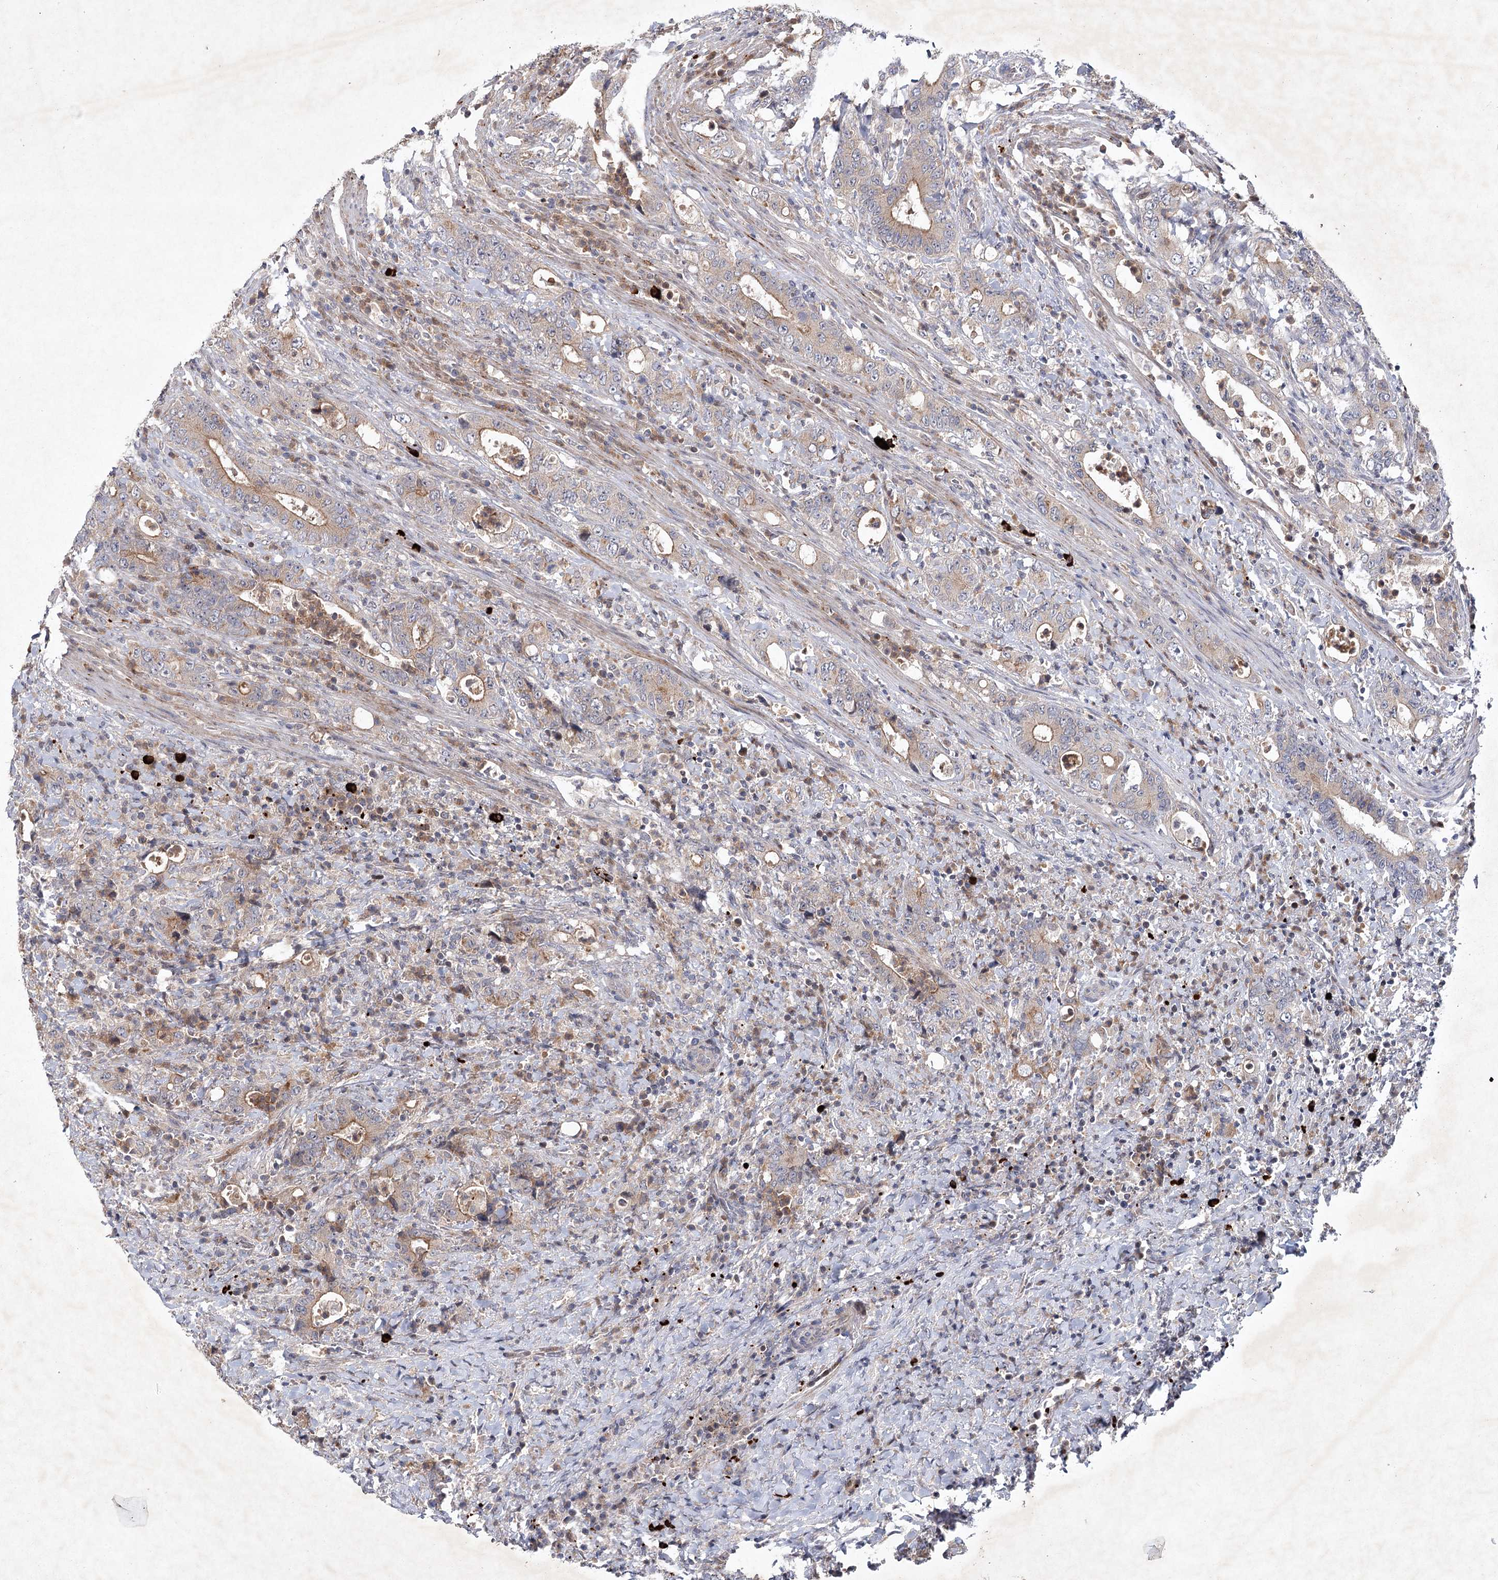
{"staining": {"intensity": "moderate", "quantity": "25%-75%", "location": "cytoplasmic/membranous"}, "tissue": "colorectal cancer", "cell_type": "Tumor cells", "image_type": "cancer", "snomed": [{"axis": "morphology", "description": "Adenocarcinoma, NOS"}, {"axis": "topography", "description": "Colon"}], "caption": "Immunohistochemical staining of human colorectal cancer (adenocarcinoma) reveals moderate cytoplasmic/membranous protein expression in approximately 25%-75% of tumor cells.", "gene": "MAP3K13", "patient": {"sex": "female", "age": 75}}